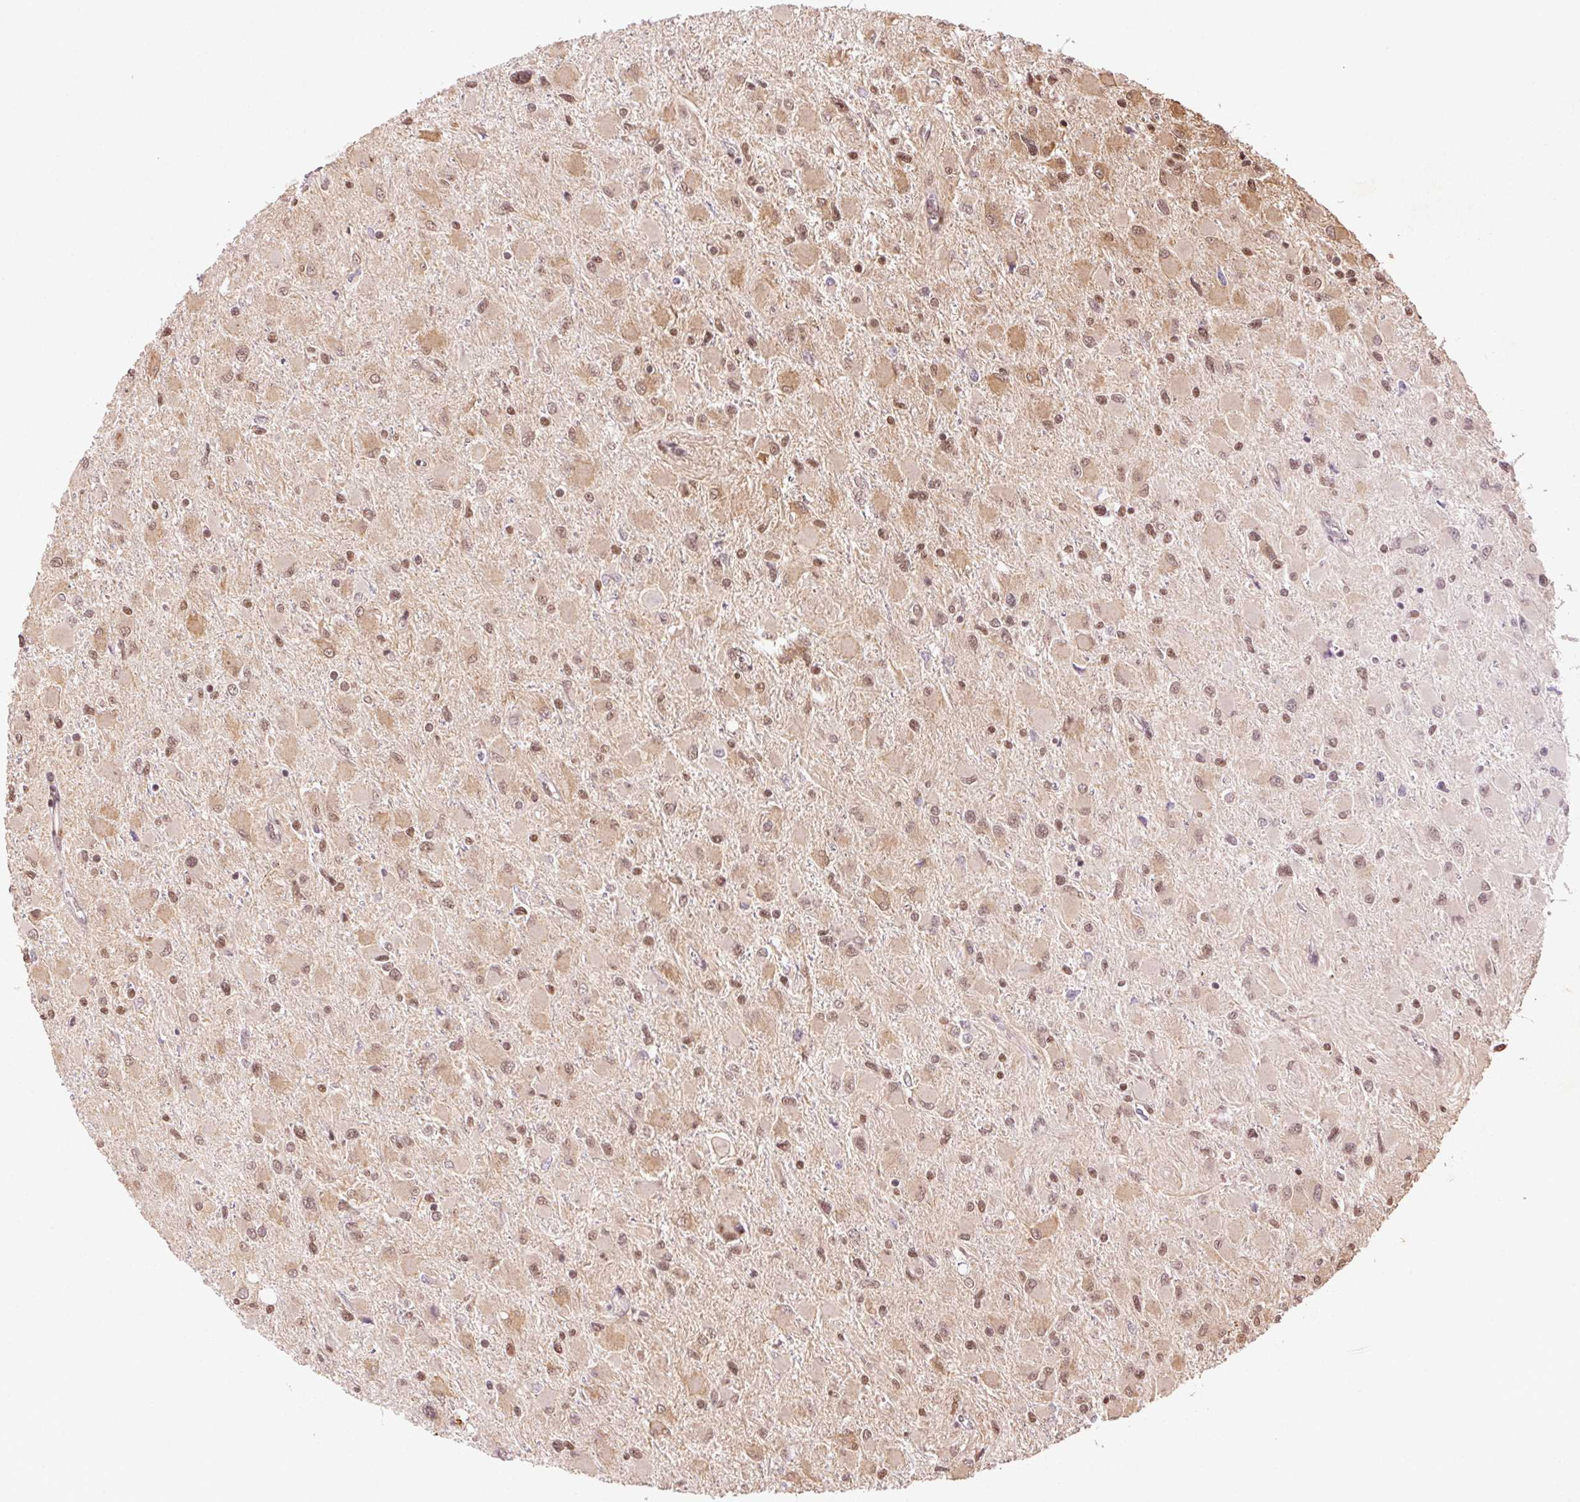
{"staining": {"intensity": "moderate", "quantity": "25%-75%", "location": "nuclear"}, "tissue": "glioma", "cell_type": "Tumor cells", "image_type": "cancer", "snomed": [{"axis": "morphology", "description": "Glioma, malignant, High grade"}, {"axis": "topography", "description": "Cerebral cortex"}], "caption": "Immunohistochemical staining of human high-grade glioma (malignant) shows medium levels of moderate nuclear protein staining in about 25%-75% of tumor cells. (DAB = brown stain, brightfield microscopy at high magnification).", "gene": "TREML4", "patient": {"sex": "female", "age": 36}}